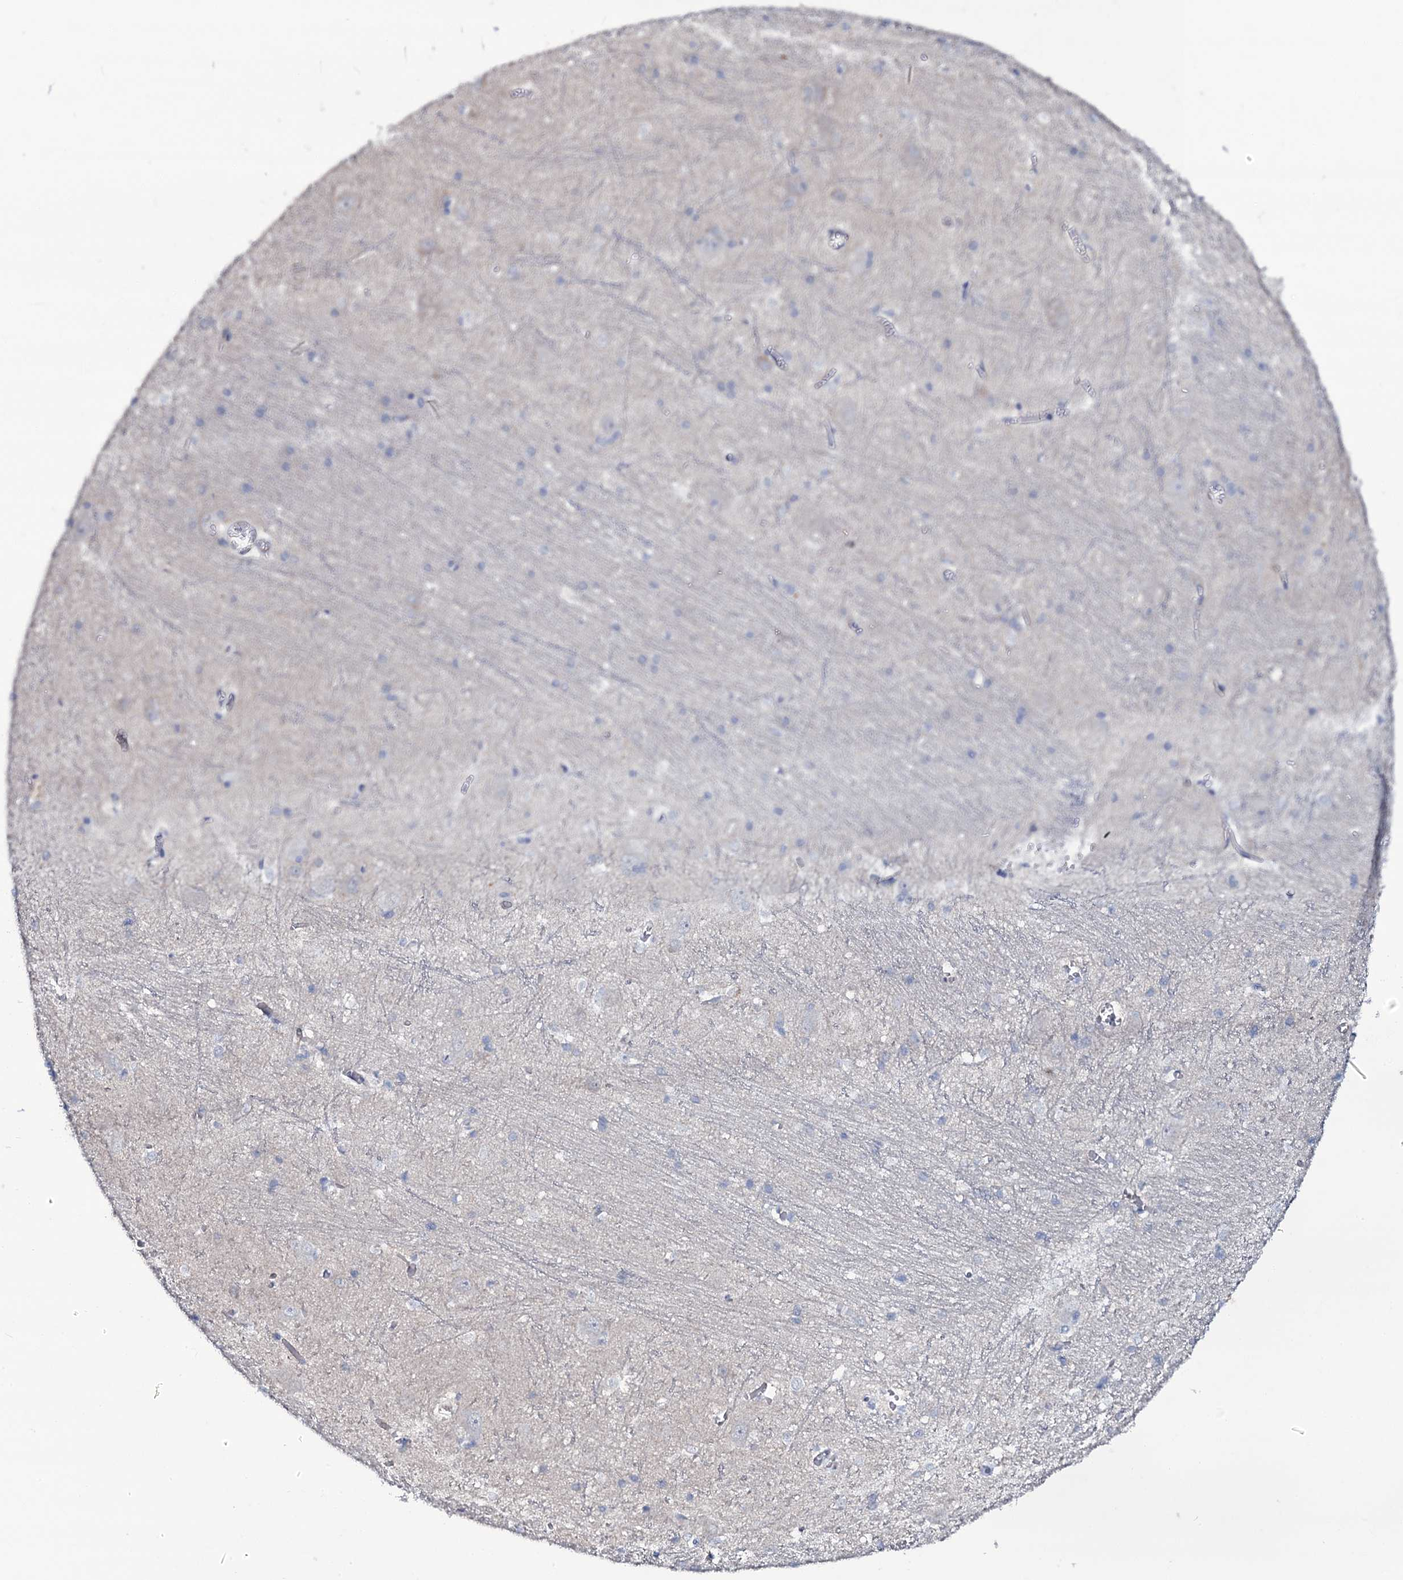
{"staining": {"intensity": "negative", "quantity": "none", "location": "none"}, "tissue": "caudate", "cell_type": "Glial cells", "image_type": "normal", "snomed": [{"axis": "morphology", "description": "Normal tissue, NOS"}, {"axis": "topography", "description": "Lateral ventricle wall"}], "caption": "Glial cells show no significant protein expression in normal caudate.", "gene": "SNAP23", "patient": {"sex": "male", "age": 37}}